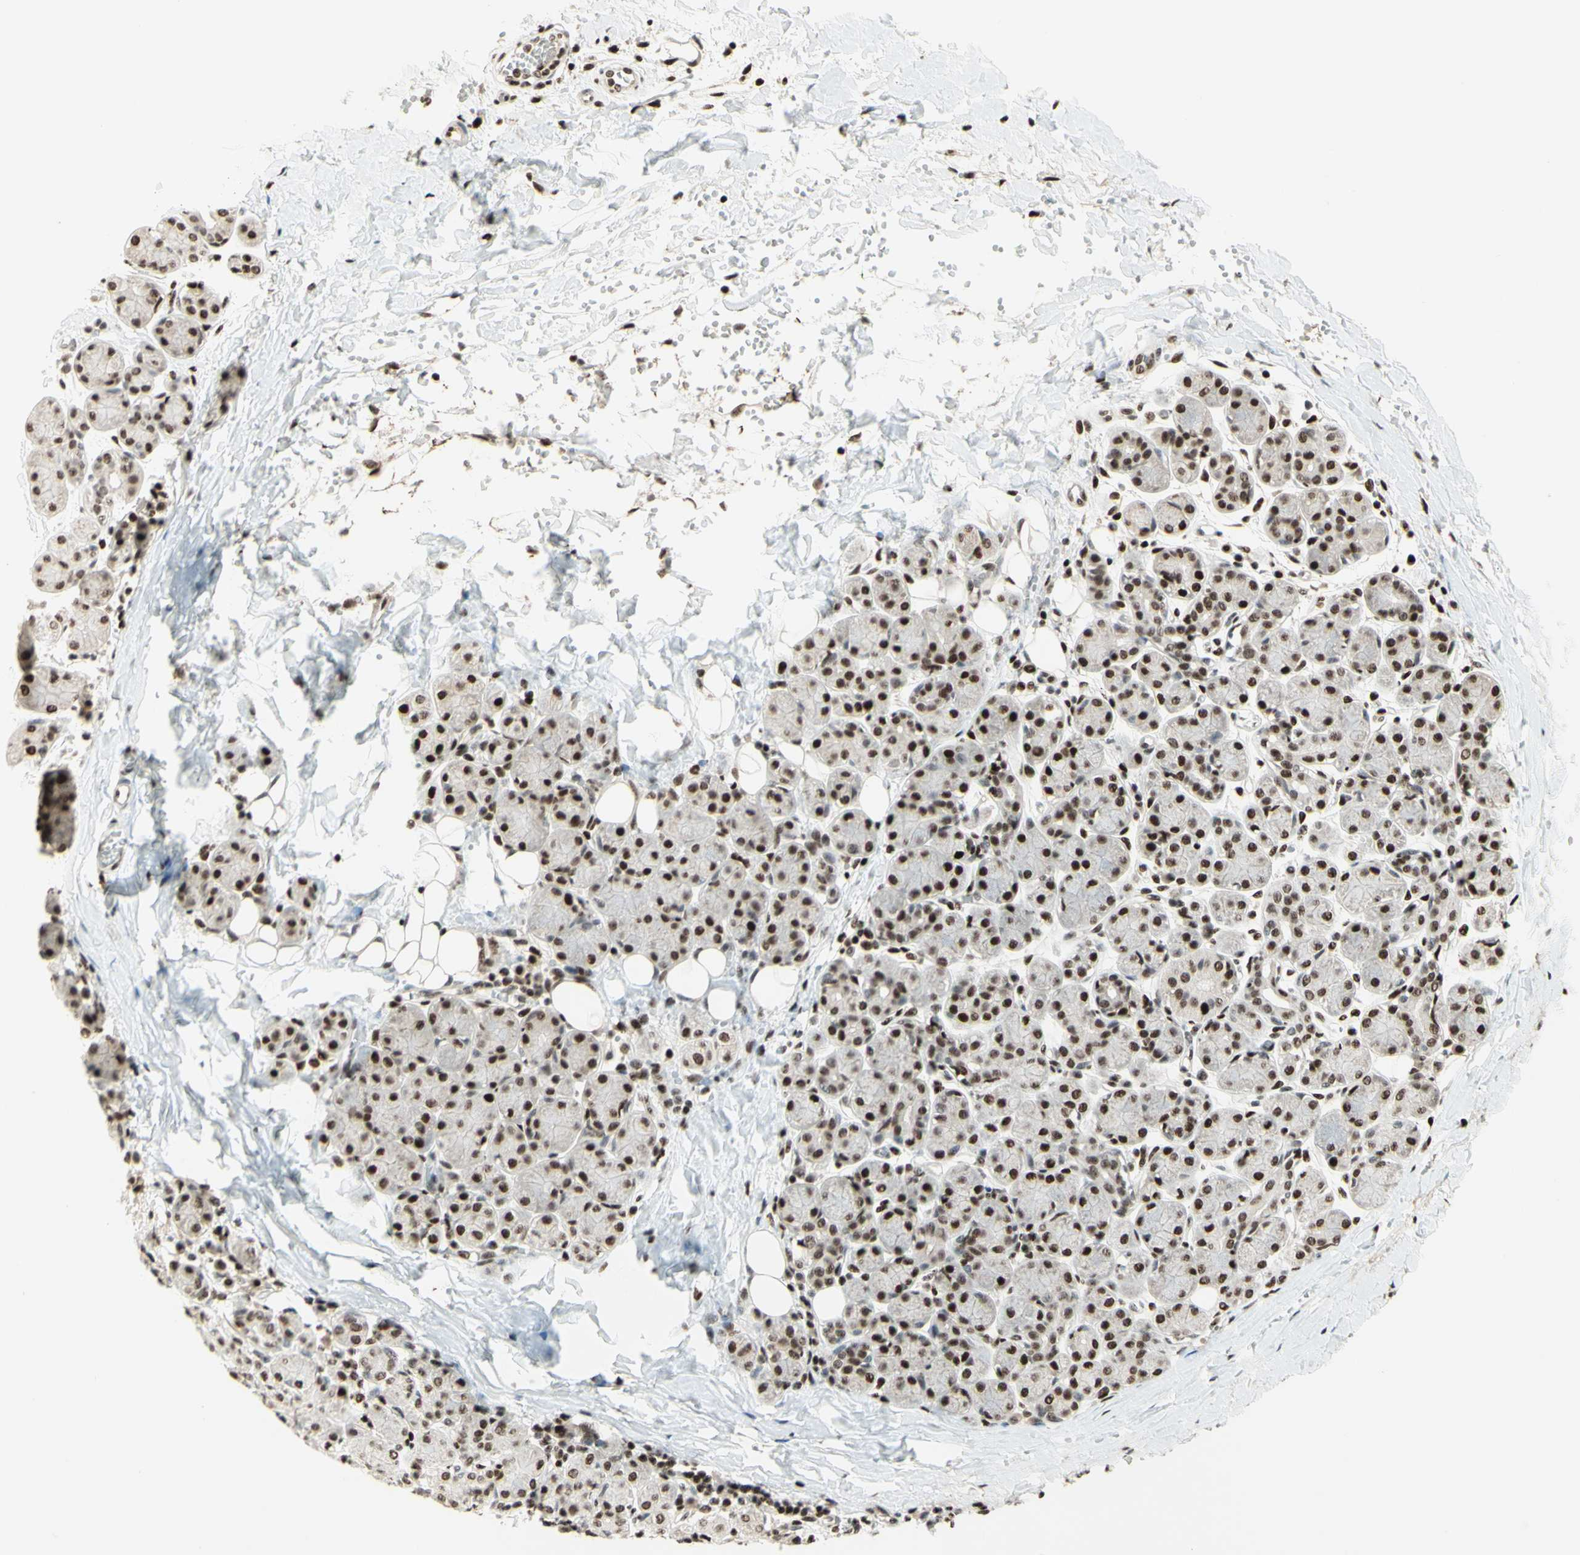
{"staining": {"intensity": "strong", "quantity": "25%-75%", "location": "nuclear"}, "tissue": "salivary gland", "cell_type": "Glandular cells", "image_type": "normal", "snomed": [{"axis": "morphology", "description": "Normal tissue, NOS"}, {"axis": "morphology", "description": "Inflammation, NOS"}, {"axis": "topography", "description": "Lymph node"}, {"axis": "topography", "description": "Salivary gland"}], "caption": "Immunohistochemical staining of normal salivary gland exhibits strong nuclear protein positivity in approximately 25%-75% of glandular cells.", "gene": "CDKL5", "patient": {"sex": "male", "age": 3}}